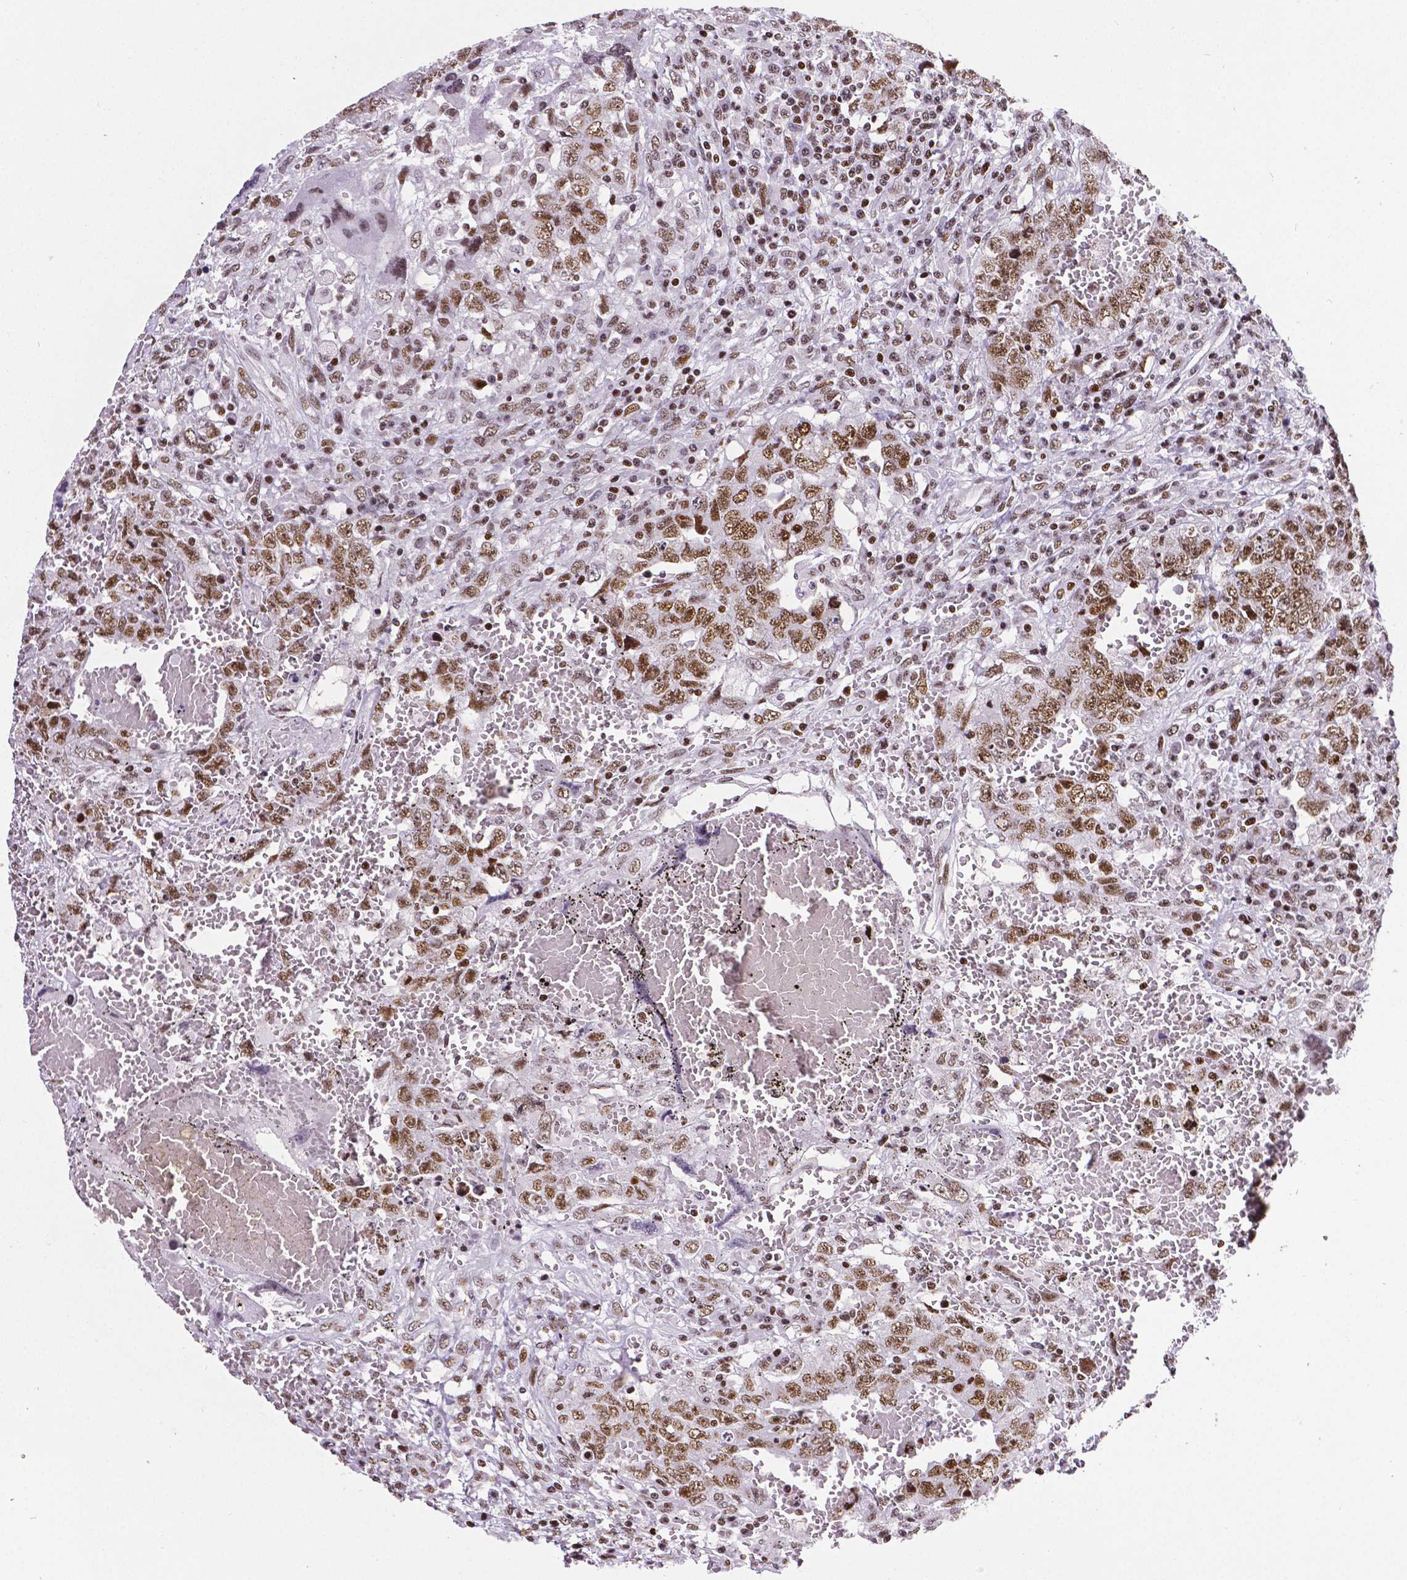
{"staining": {"intensity": "strong", "quantity": ">75%", "location": "nuclear"}, "tissue": "testis cancer", "cell_type": "Tumor cells", "image_type": "cancer", "snomed": [{"axis": "morphology", "description": "Carcinoma, Embryonal, NOS"}, {"axis": "topography", "description": "Testis"}], "caption": "Strong nuclear protein staining is present in about >75% of tumor cells in testis embryonal carcinoma.", "gene": "CTCF", "patient": {"sex": "male", "age": 26}}